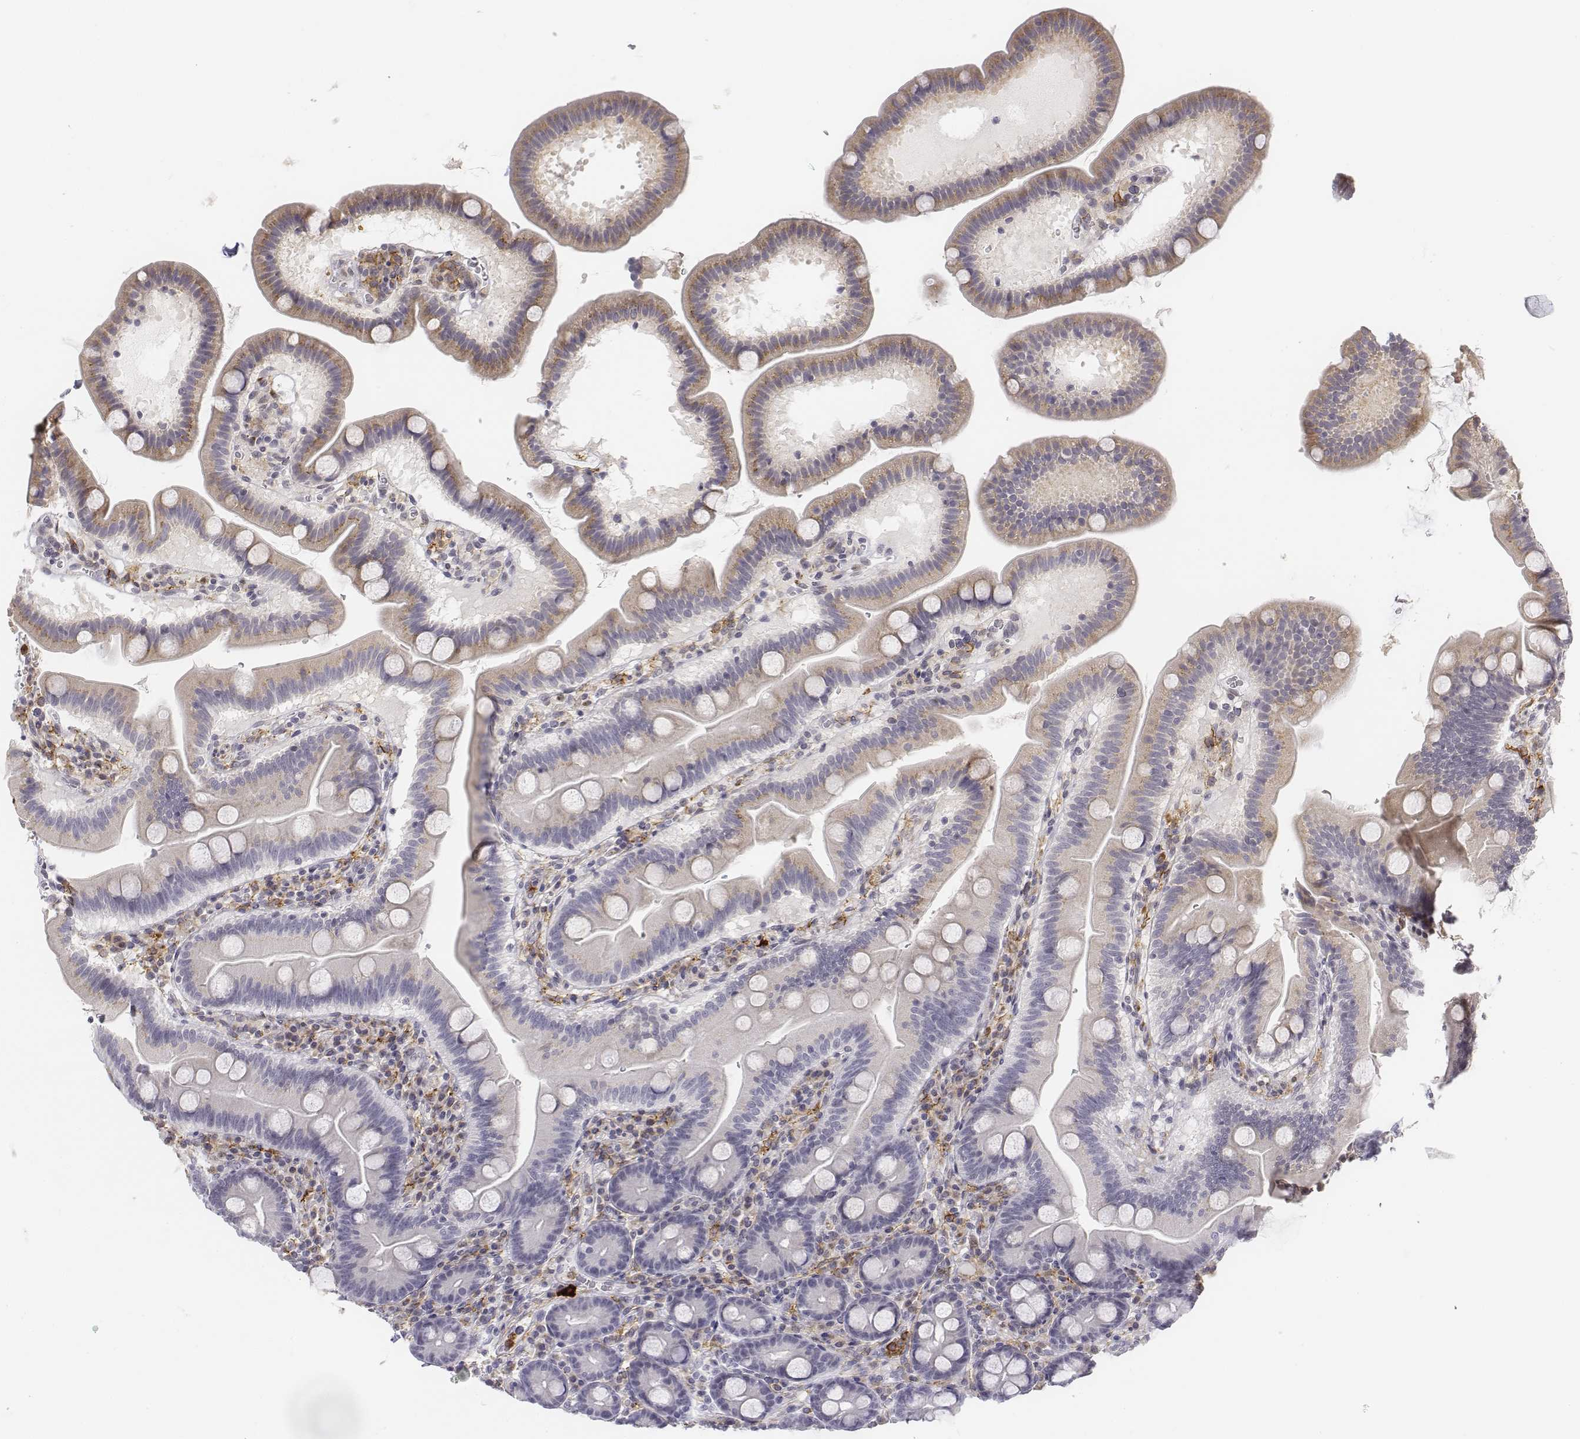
{"staining": {"intensity": "weak", "quantity": "<25%", "location": "cytoplasmic/membranous"}, "tissue": "duodenum", "cell_type": "Glandular cells", "image_type": "normal", "snomed": [{"axis": "morphology", "description": "Normal tissue, NOS"}, {"axis": "topography", "description": "Duodenum"}], "caption": "This is an IHC micrograph of normal human duodenum. There is no staining in glandular cells.", "gene": "CD14", "patient": {"sex": "male", "age": 59}}